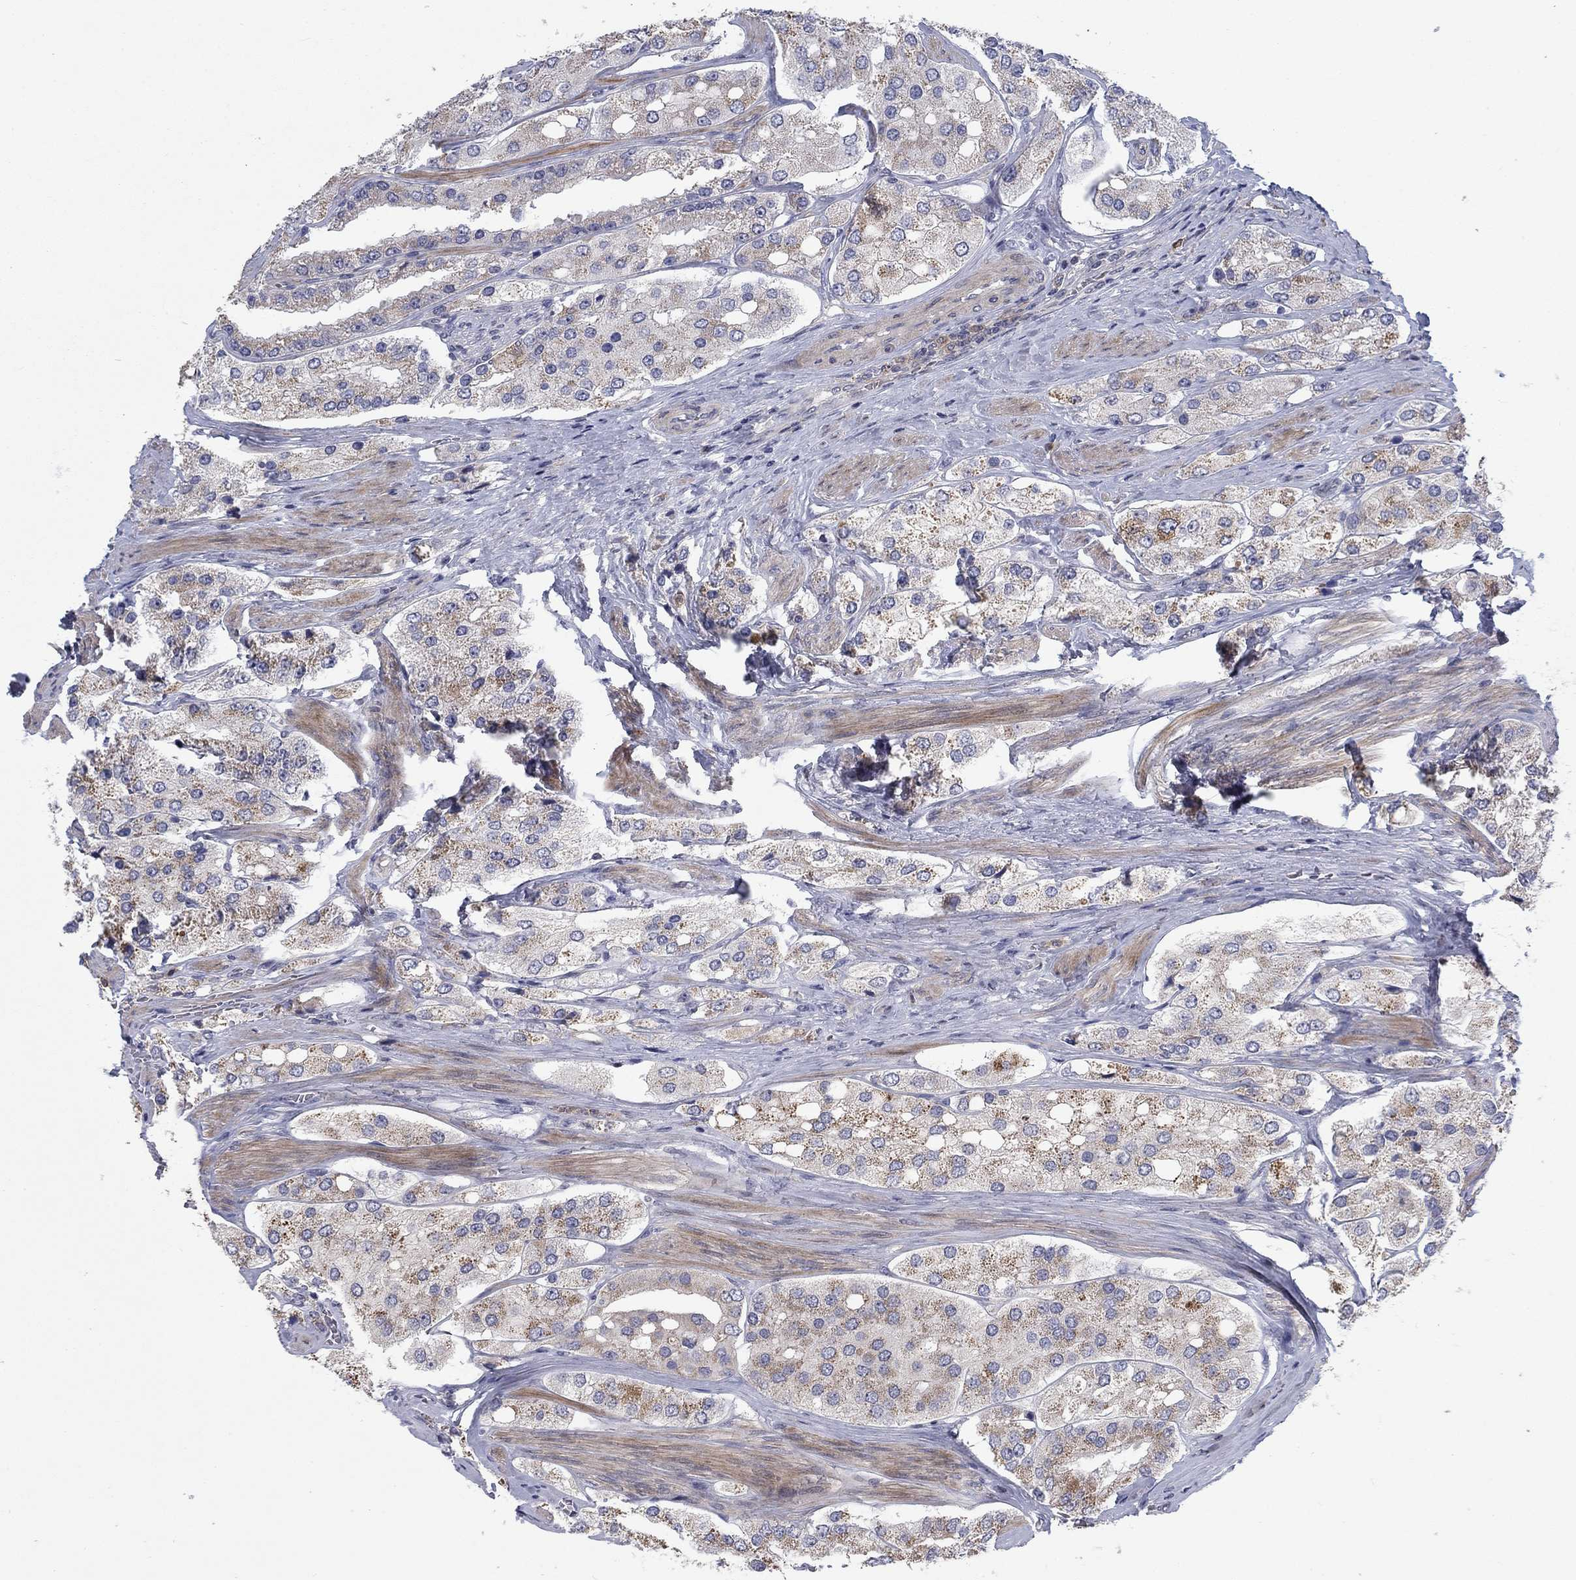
{"staining": {"intensity": "weak", "quantity": "25%-75%", "location": "cytoplasmic/membranous"}, "tissue": "prostate cancer", "cell_type": "Tumor cells", "image_type": "cancer", "snomed": [{"axis": "morphology", "description": "Adenocarcinoma, Low grade"}, {"axis": "topography", "description": "Prostate"}], "caption": "A high-resolution histopathology image shows immunohistochemistry (IHC) staining of prostate cancer (low-grade adenocarcinoma), which exhibits weak cytoplasmic/membranous positivity in about 25%-75% of tumor cells.", "gene": "KIF15", "patient": {"sex": "male", "age": 69}}